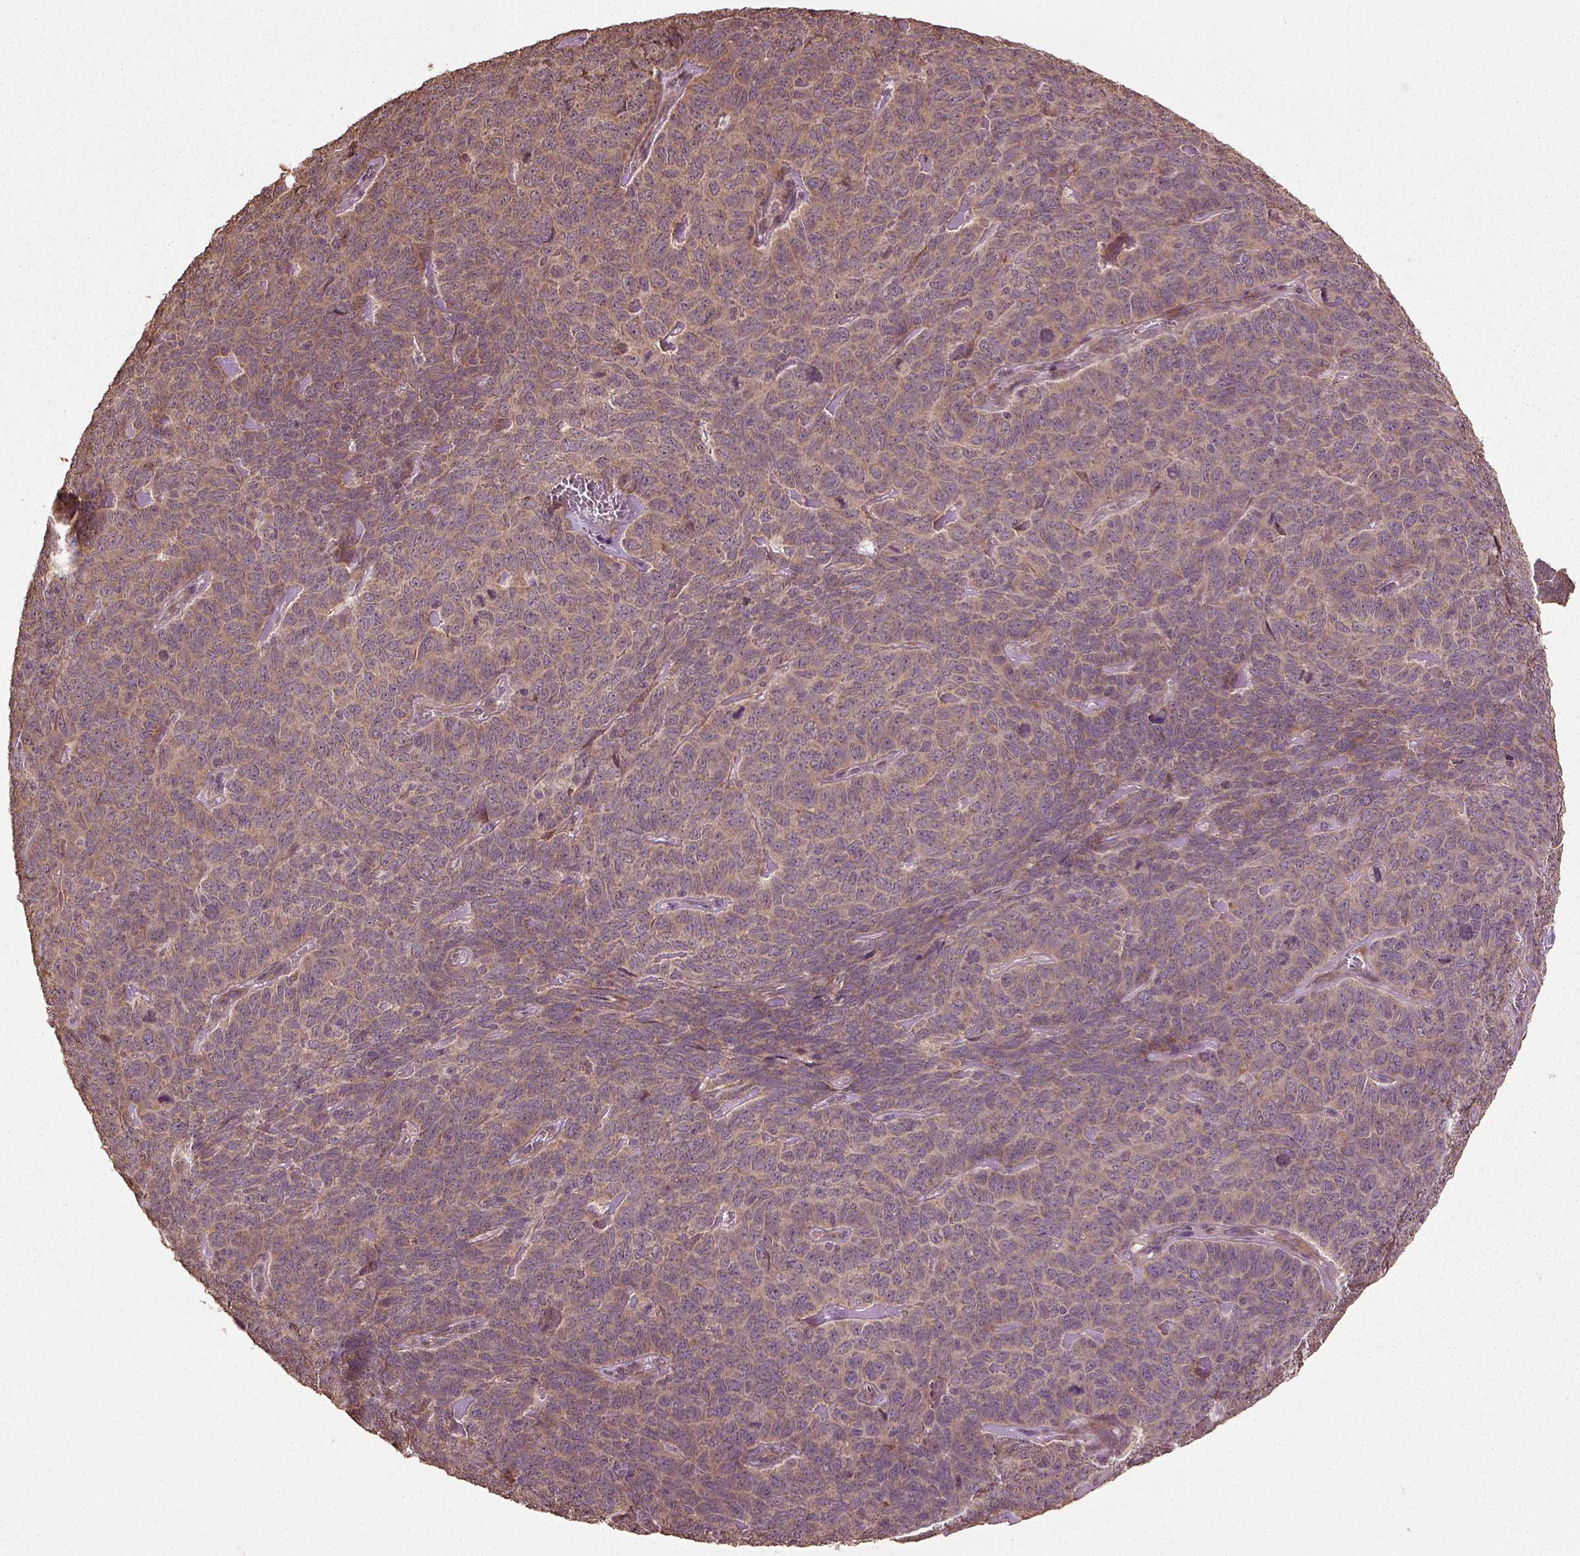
{"staining": {"intensity": "weak", "quantity": ">75%", "location": "cytoplasmic/membranous"}, "tissue": "skin cancer", "cell_type": "Tumor cells", "image_type": "cancer", "snomed": [{"axis": "morphology", "description": "Squamous cell carcinoma, NOS"}, {"axis": "topography", "description": "Skin"}, {"axis": "topography", "description": "Anal"}], "caption": "A photomicrograph of human squamous cell carcinoma (skin) stained for a protein shows weak cytoplasmic/membranous brown staining in tumor cells. Nuclei are stained in blue.", "gene": "ERV3-1", "patient": {"sex": "female", "age": 51}}